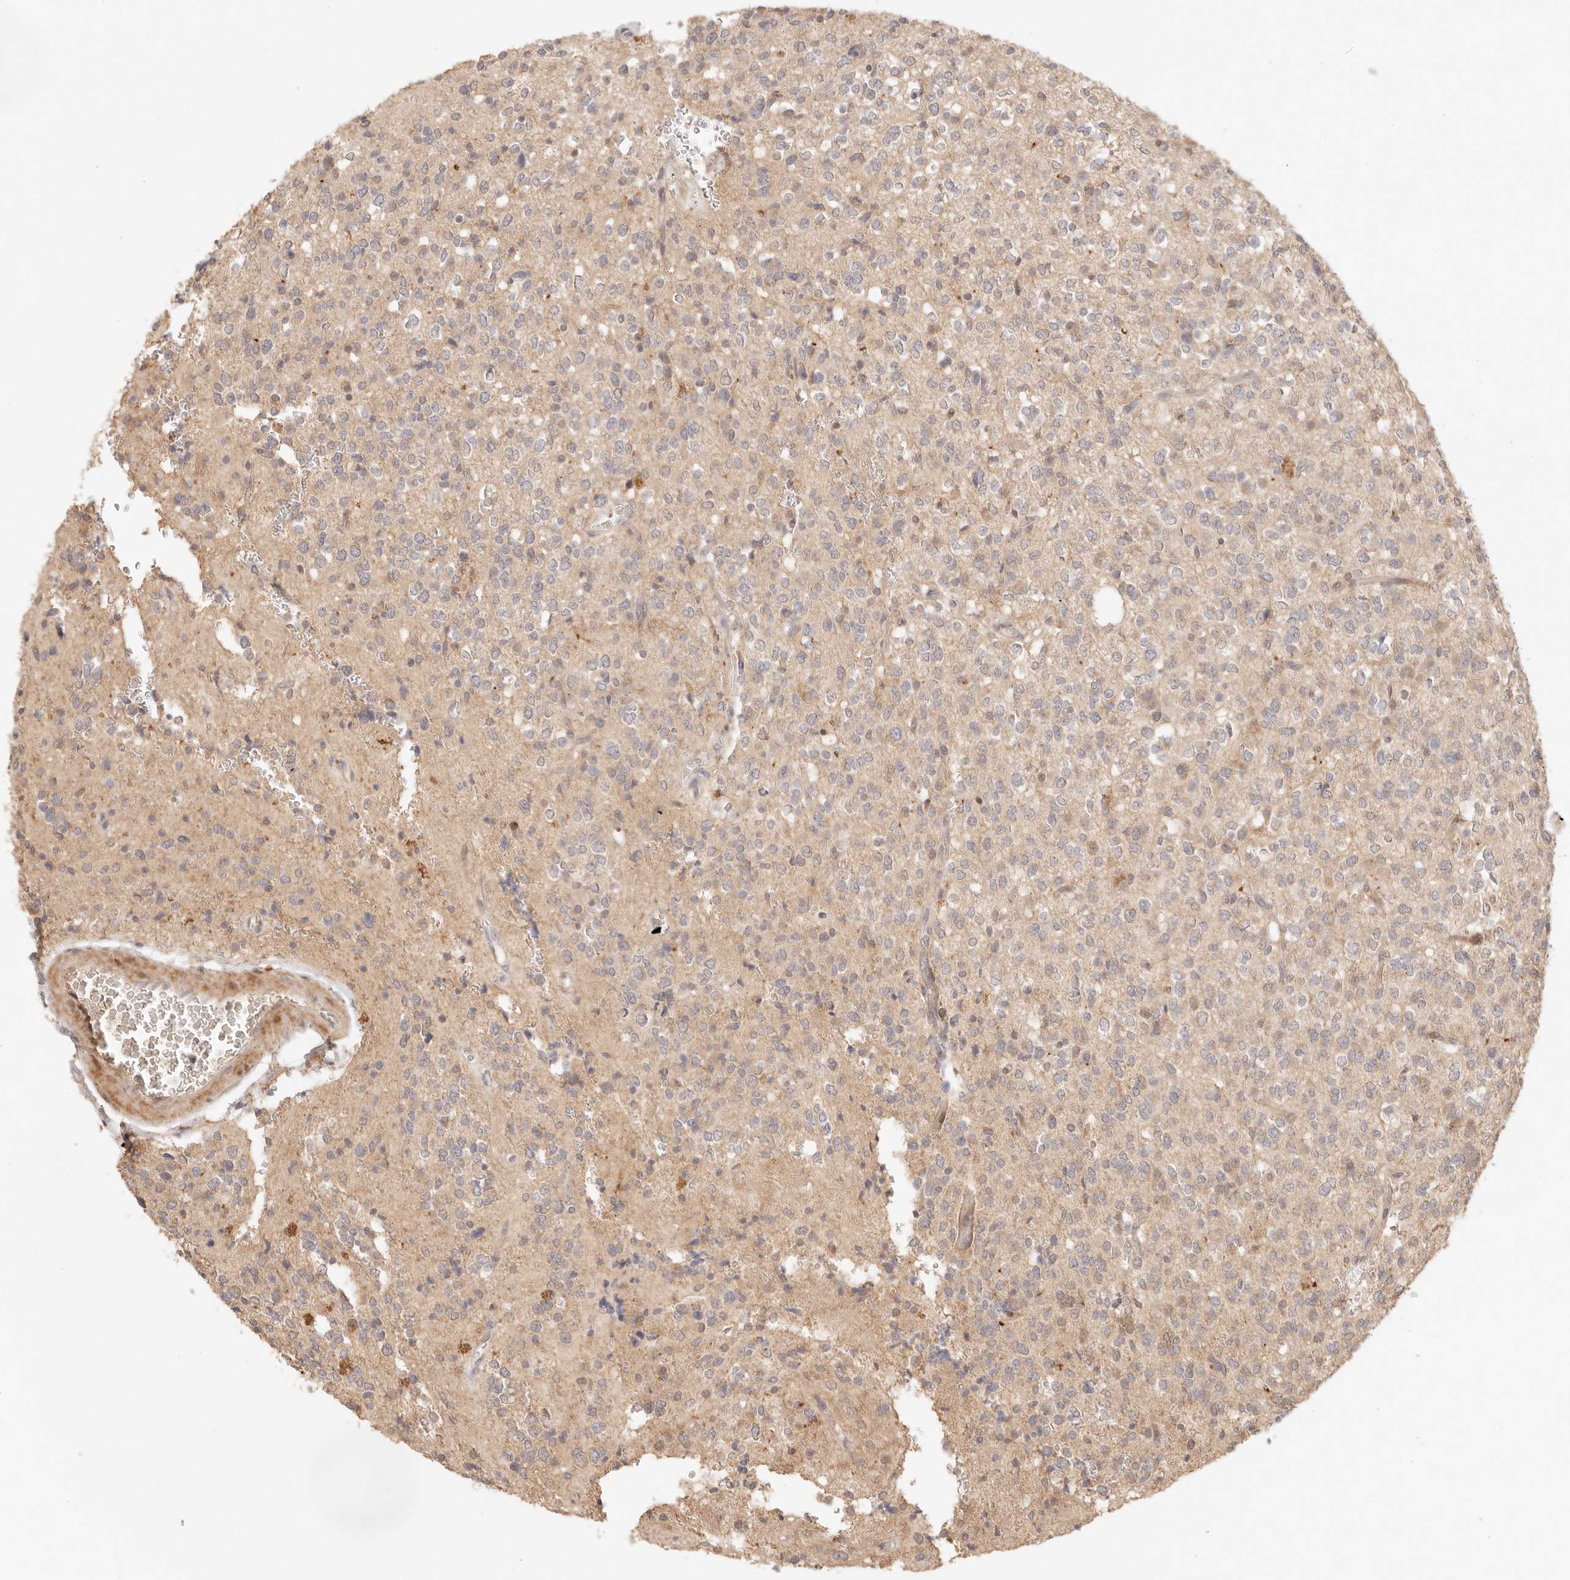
{"staining": {"intensity": "weak", "quantity": "25%-75%", "location": "cytoplasmic/membranous"}, "tissue": "glioma", "cell_type": "Tumor cells", "image_type": "cancer", "snomed": [{"axis": "morphology", "description": "Glioma, malignant, High grade"}, {"axis": "topography", "description": "Brain"}], "caption": "A histopathology image showing weak cytoplasmic/membranous positivity in about 25%-75% of tumor cells in glioma, as visualized by brown immunohistochemical staining.", "gene": "PHLDA3", "patient": {"sex": "male", "age": 34}}